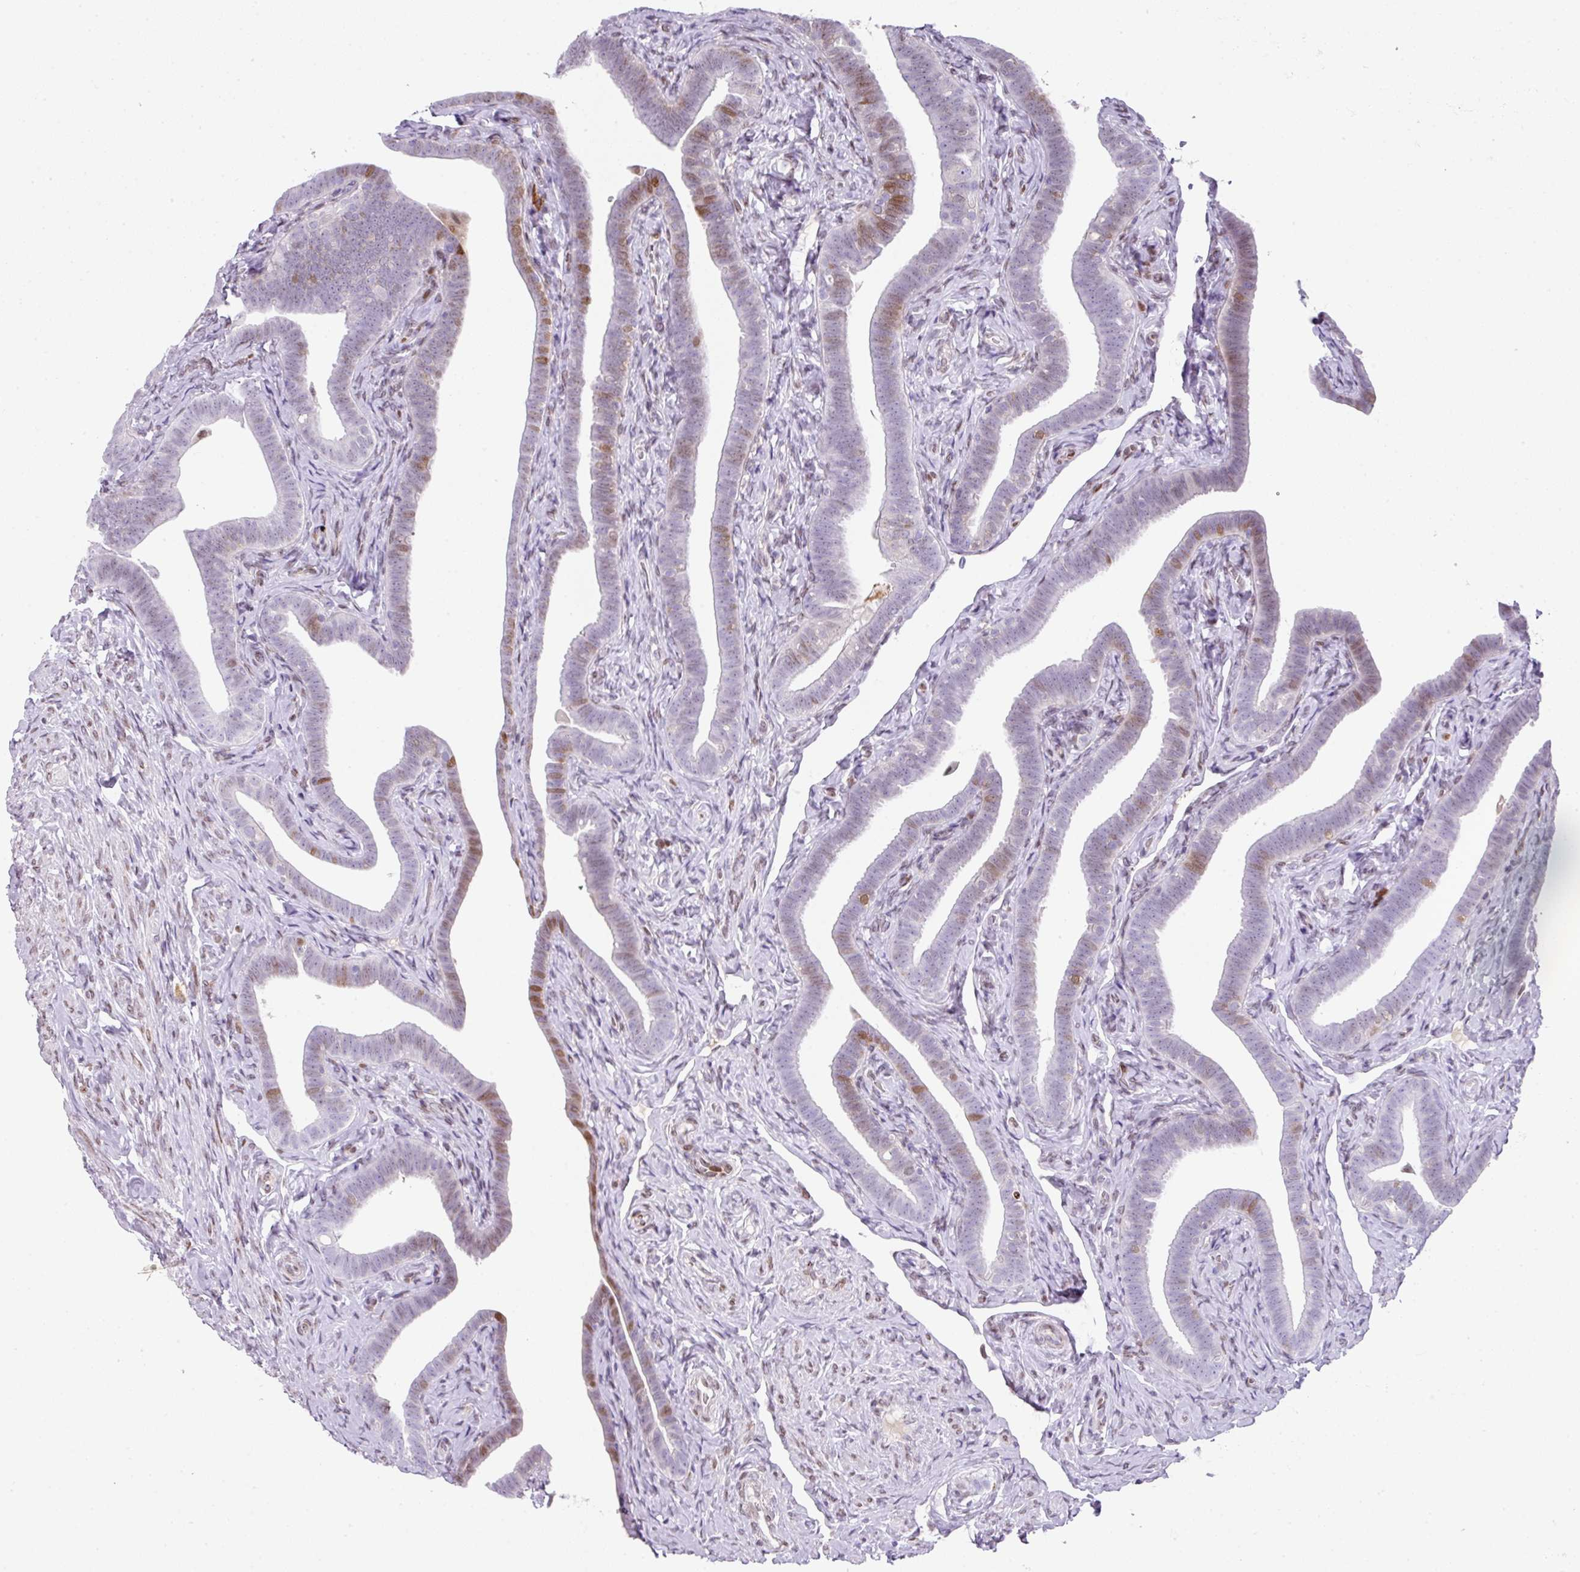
{"staining": {"intensity": "moderate", "quantity": "25%-75%", "location": "cytoplasmic/membranous,nuclear"}, "tissue": "fallopian tube", "cell_type": "Glandular cells", "image_type": "normal", "snomed": [{"axis": "morphology", "description": "Normal tissue, NOS"}, {"axis": "topography", "description": "Fallopian tube"}], "caption": "Brown immunohistochemical staining in unremarkable human fallopian tube demonstrates moderate cytoplasmic/membranous,nuclear staining in about 25%-75% of glandular cells. The staining was performed using DAB to visualize the protein expression in brown, while the nuclei were stained in blue with hematoxylin (Magnification: 20x).", "gene": "PLK1", "patient": {"sex": "female", "age": 69}}